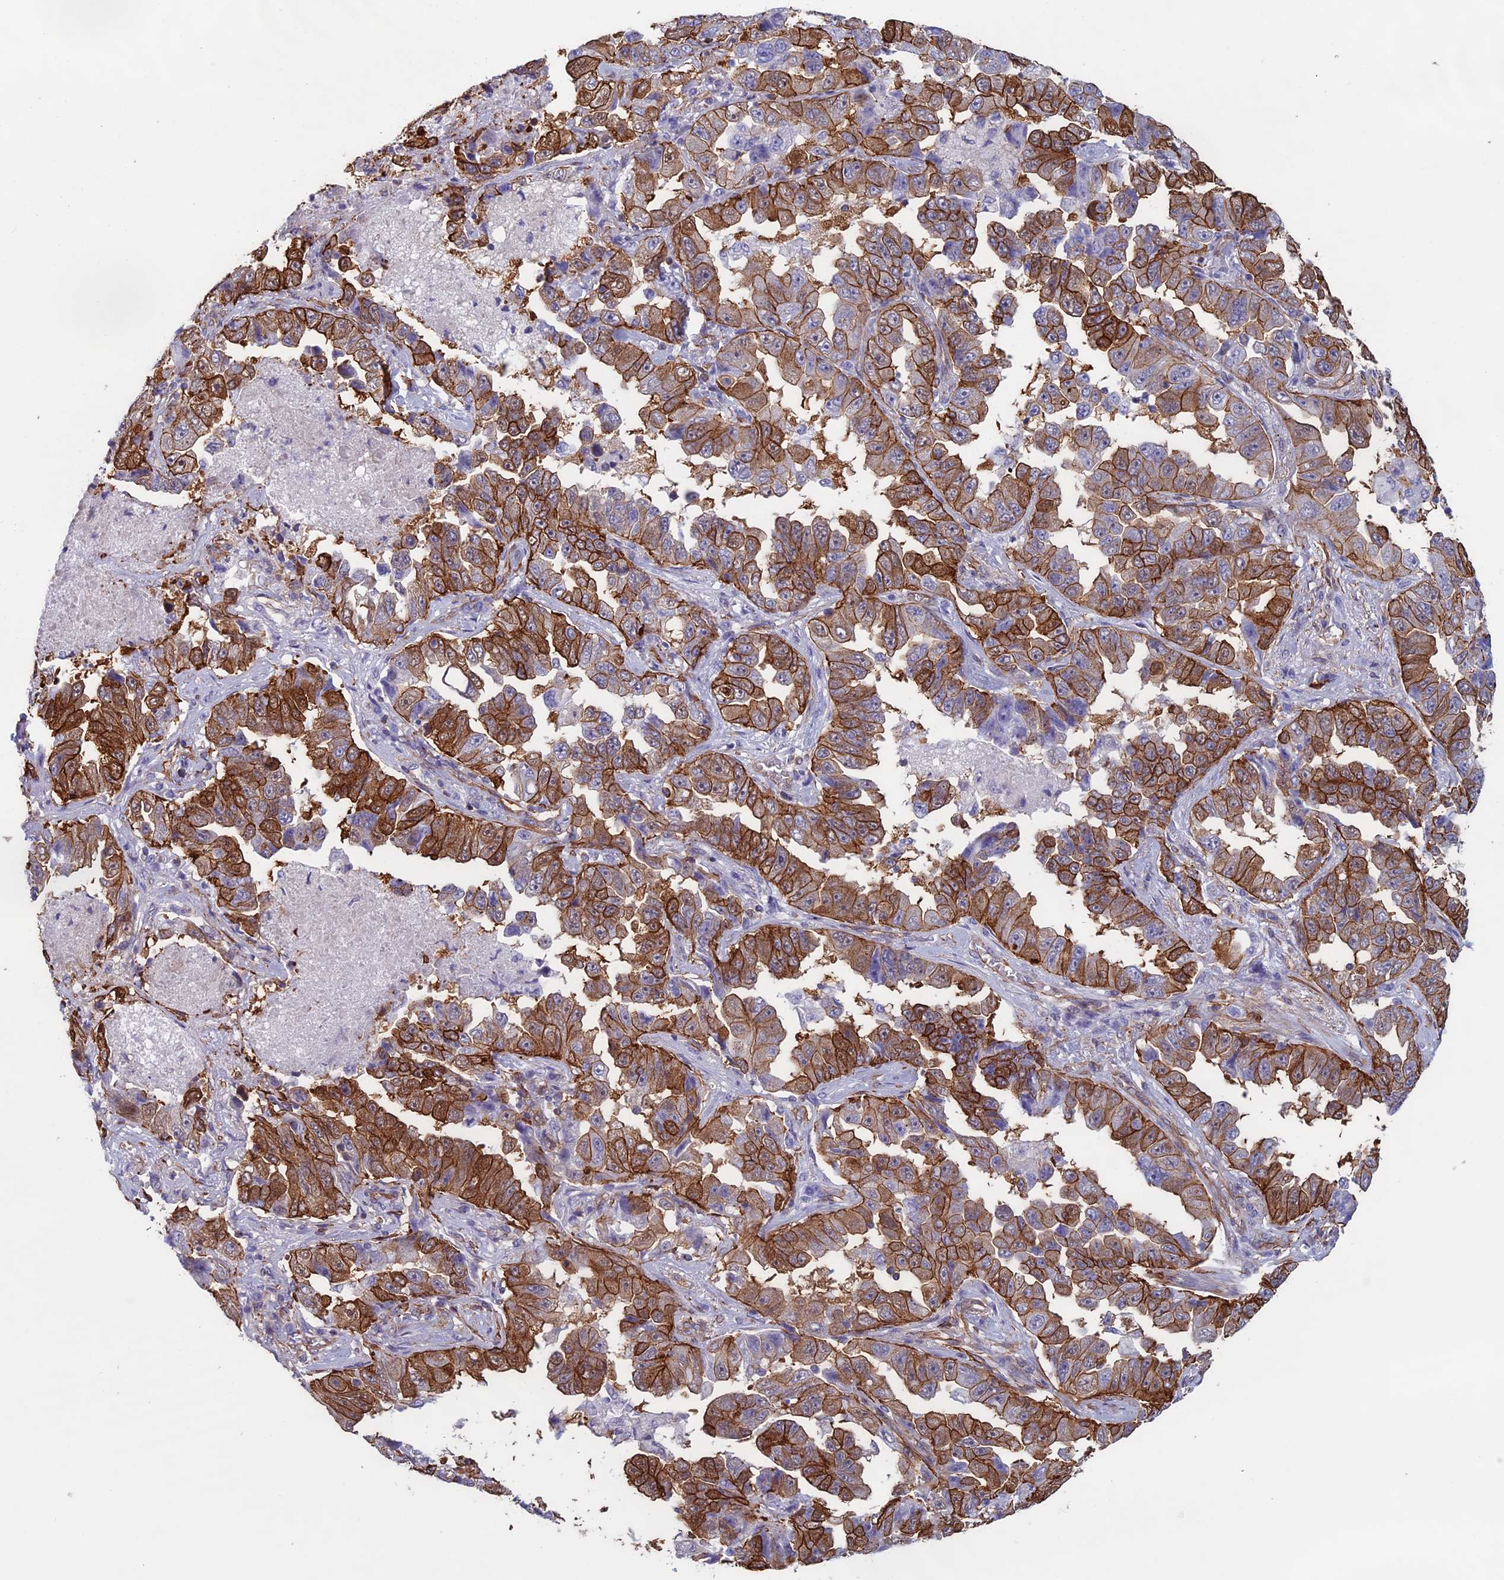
{"staining": {"intensity": "strong", "quantity": "25%-75%", "location": "cytoplasmic/membranous"}, "tissue": "lung cancer", "cell_type": "Tumor cells", "image_type": "cancer", "snomed": [{"axis": "morphology", "description": "Adenocarcinoma, NOS"}, {"axis": "topography", "description": "Lung"}], "caption": "High-magnification brightfield microscopy of adenocarcinoma (lung) stained with DAB (3,3'-diaminobenzidine) (brown) and counterstained with hematoxylin (blue). tumor cells exhibit strong cytoplasmic/membranous positivity is seen in about25%-75% of cells. The staining was performed using DAB, with brown indicating positive protein expression. Nuclei are stained blue with hematoxylin.", "gene": "ANGPTL2", "patient": {"sex": "female", "age": 51}}